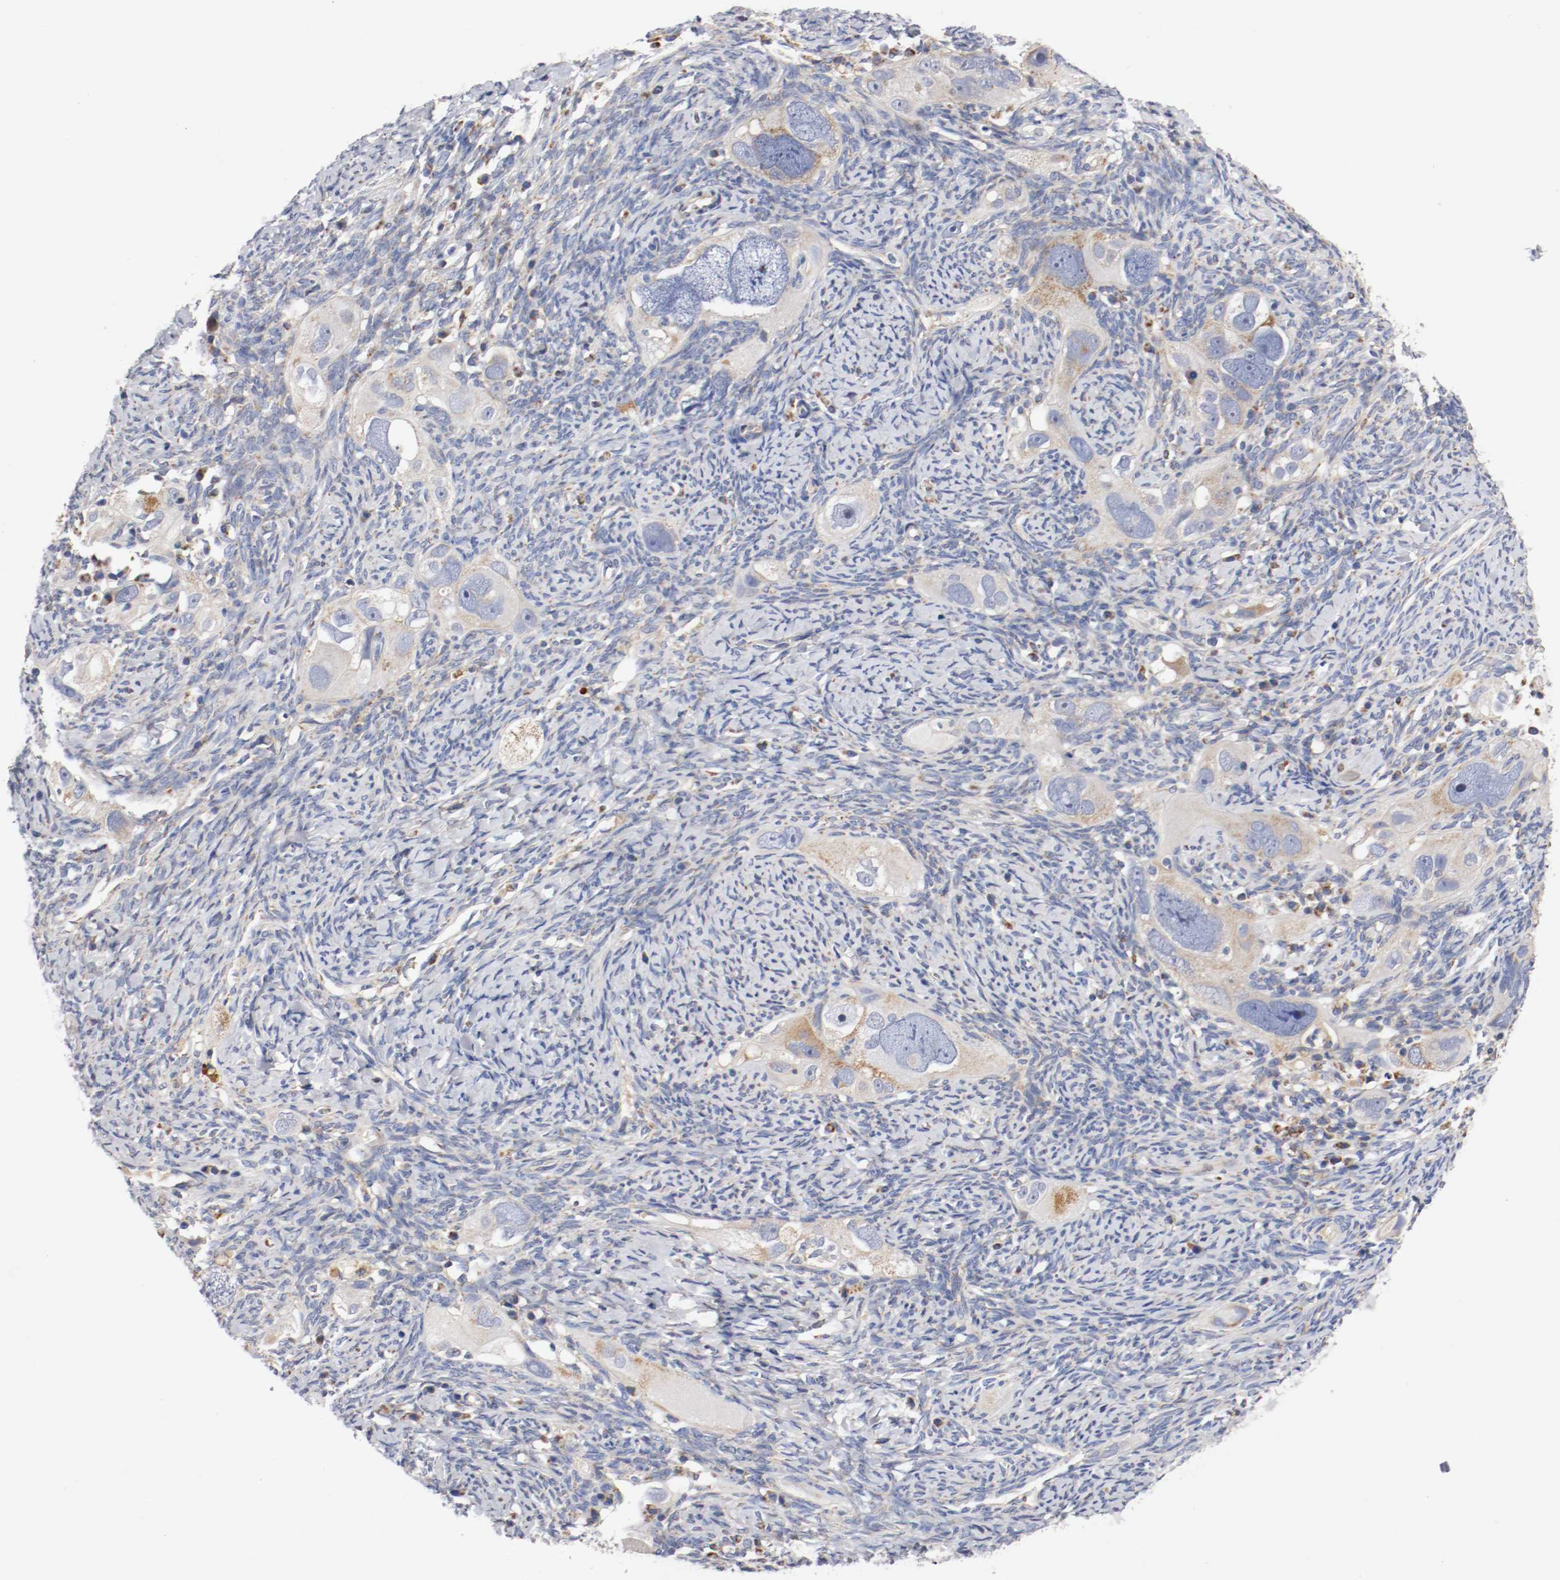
{"staining": {"intensity": "weak", "quantity": "25%-75%", "location": "cytoplasmic/membranous"}, "tissue": "ovarian cancer", "cell_type": "Tumor cells", "image_type": "cancer", "snomed": [{"axis": "morphology", "description": "Normal tissue, NOS"}, {"axis": "morphology", "description": "Cystadenocarcinoma, serous, NOS"}, {"axis": "topography", "description": "Ovary"}], "caption": "Ovarian serous cystadenocarcinoma stained for a protein shows weak cytoplasmic/membranous positivity in tumor cells.", "gene": "PCSK6", "patient": {"sex": "female", "age": 62}}